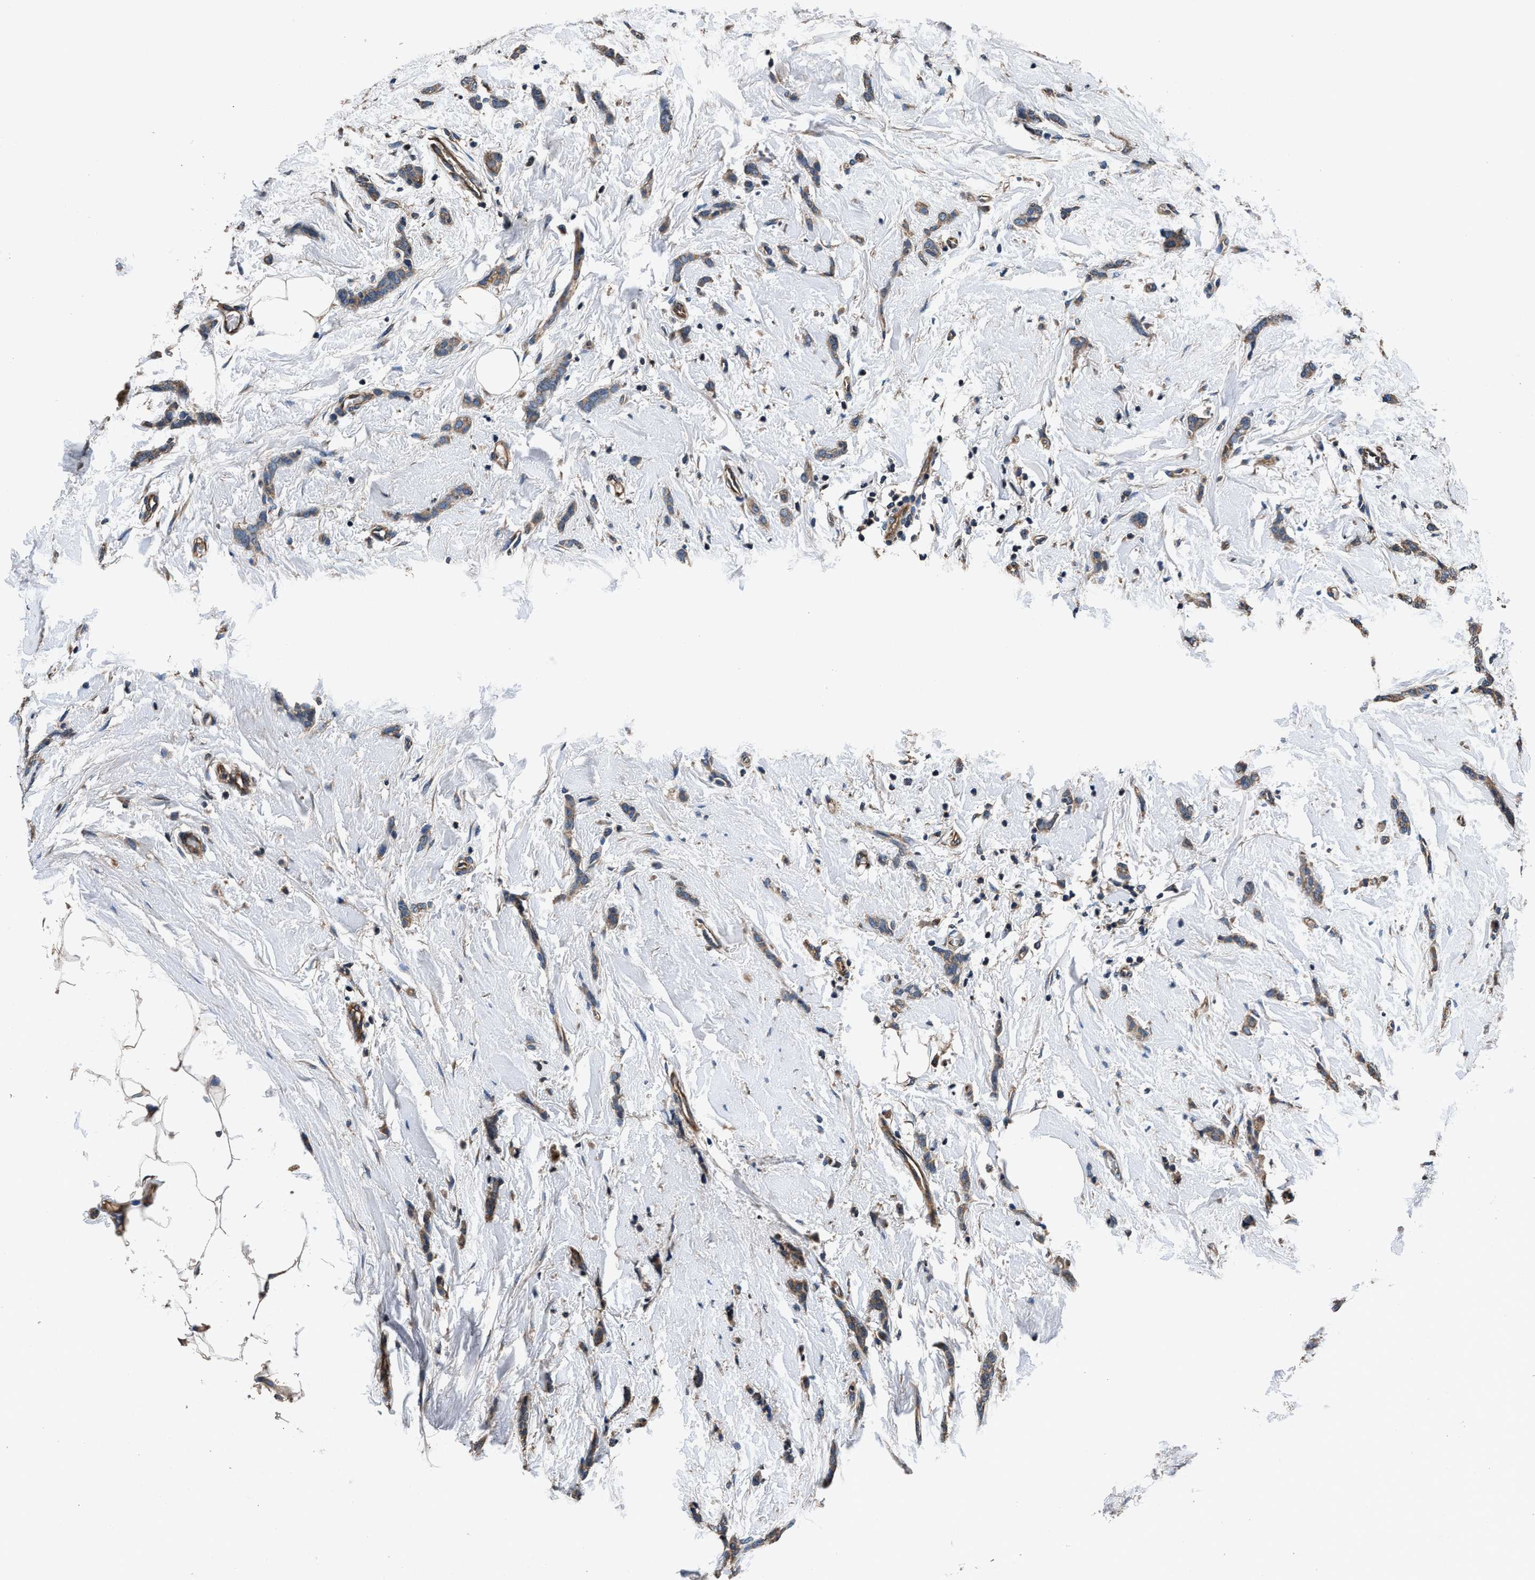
{"staining": {"intensity": "moderate", "quantity": ">75%", "location": "cytoplasmic/membranous"}, "tissue": "breast cancer", "cell_type": "Tumor cells", "image_type": "cancer", "snomed": [{"axis": "morphology", "description": "Lobular carcinoma"}, {"axis": "topography", "description": "Skin"}, {"axis": "topography", "description": "Breast"}], "caption": "Breast cancer (lobular carcinoma) stained with a brown dye demonstrates moderate cytoplasmic/membranous positive positivity in approximately >75% of tumor cells.", "gene": "DHRS7B", "patient": {"sex": "female", "age": 46}}